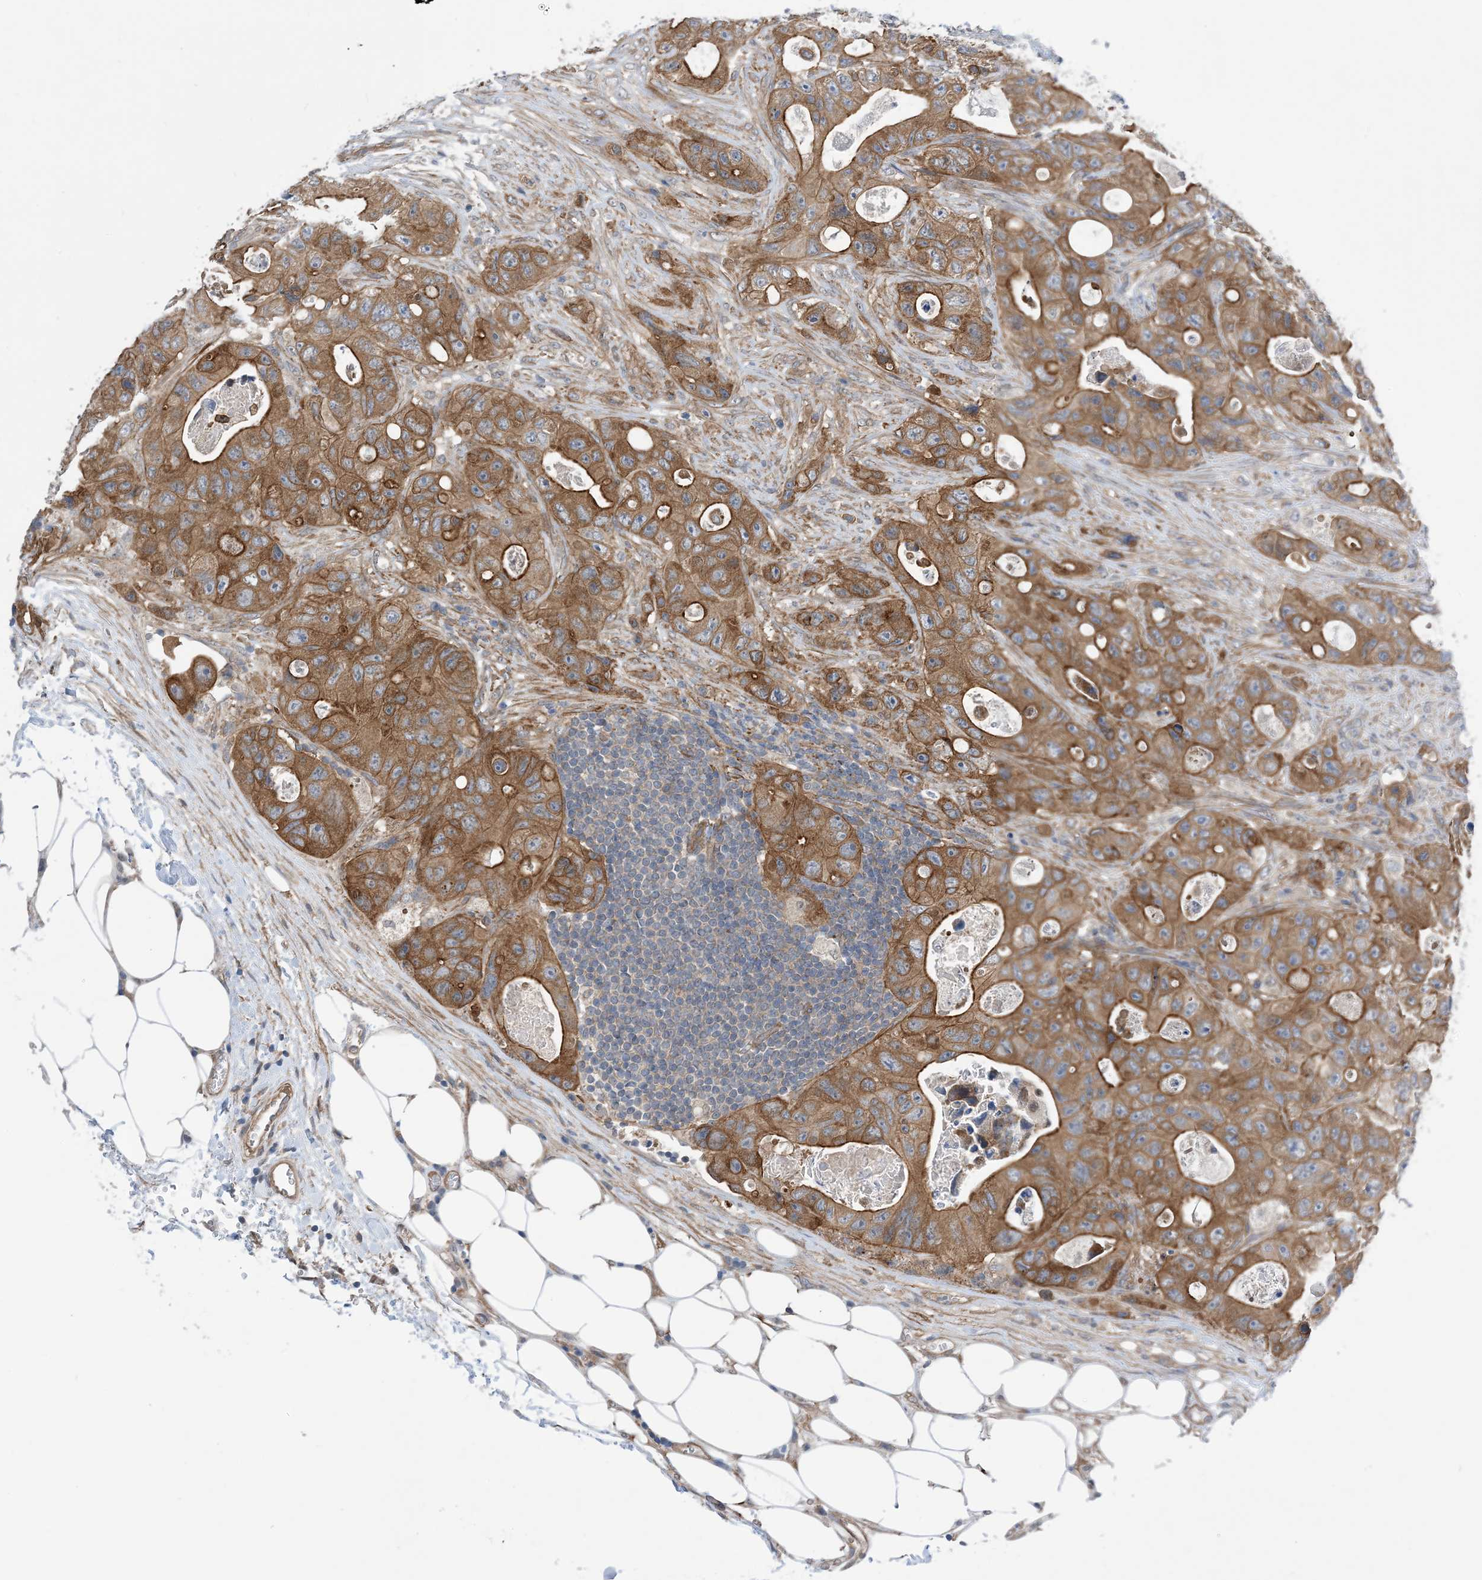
{"staining": {"intensity": "strong", "quantity": ">75%", "location": "cytoplasmic/membranous"}, "tissue": "colorectal cancer", "cell_type": "Tumor cells", "image_type": "cancer", "snomed": [{"axis": "morphology", "description": "Adenocarcinoma, NOS"}, {"axis": "topography", "description": "Colon"}], "caption": "Tumor cells exhibit strong cytoplasmic/membranous expression in approximately >75% of cells in adenocarcinoma (colorectal).", "gene": "EHBP1", "patient": {"sex": "female", "age": 46}}